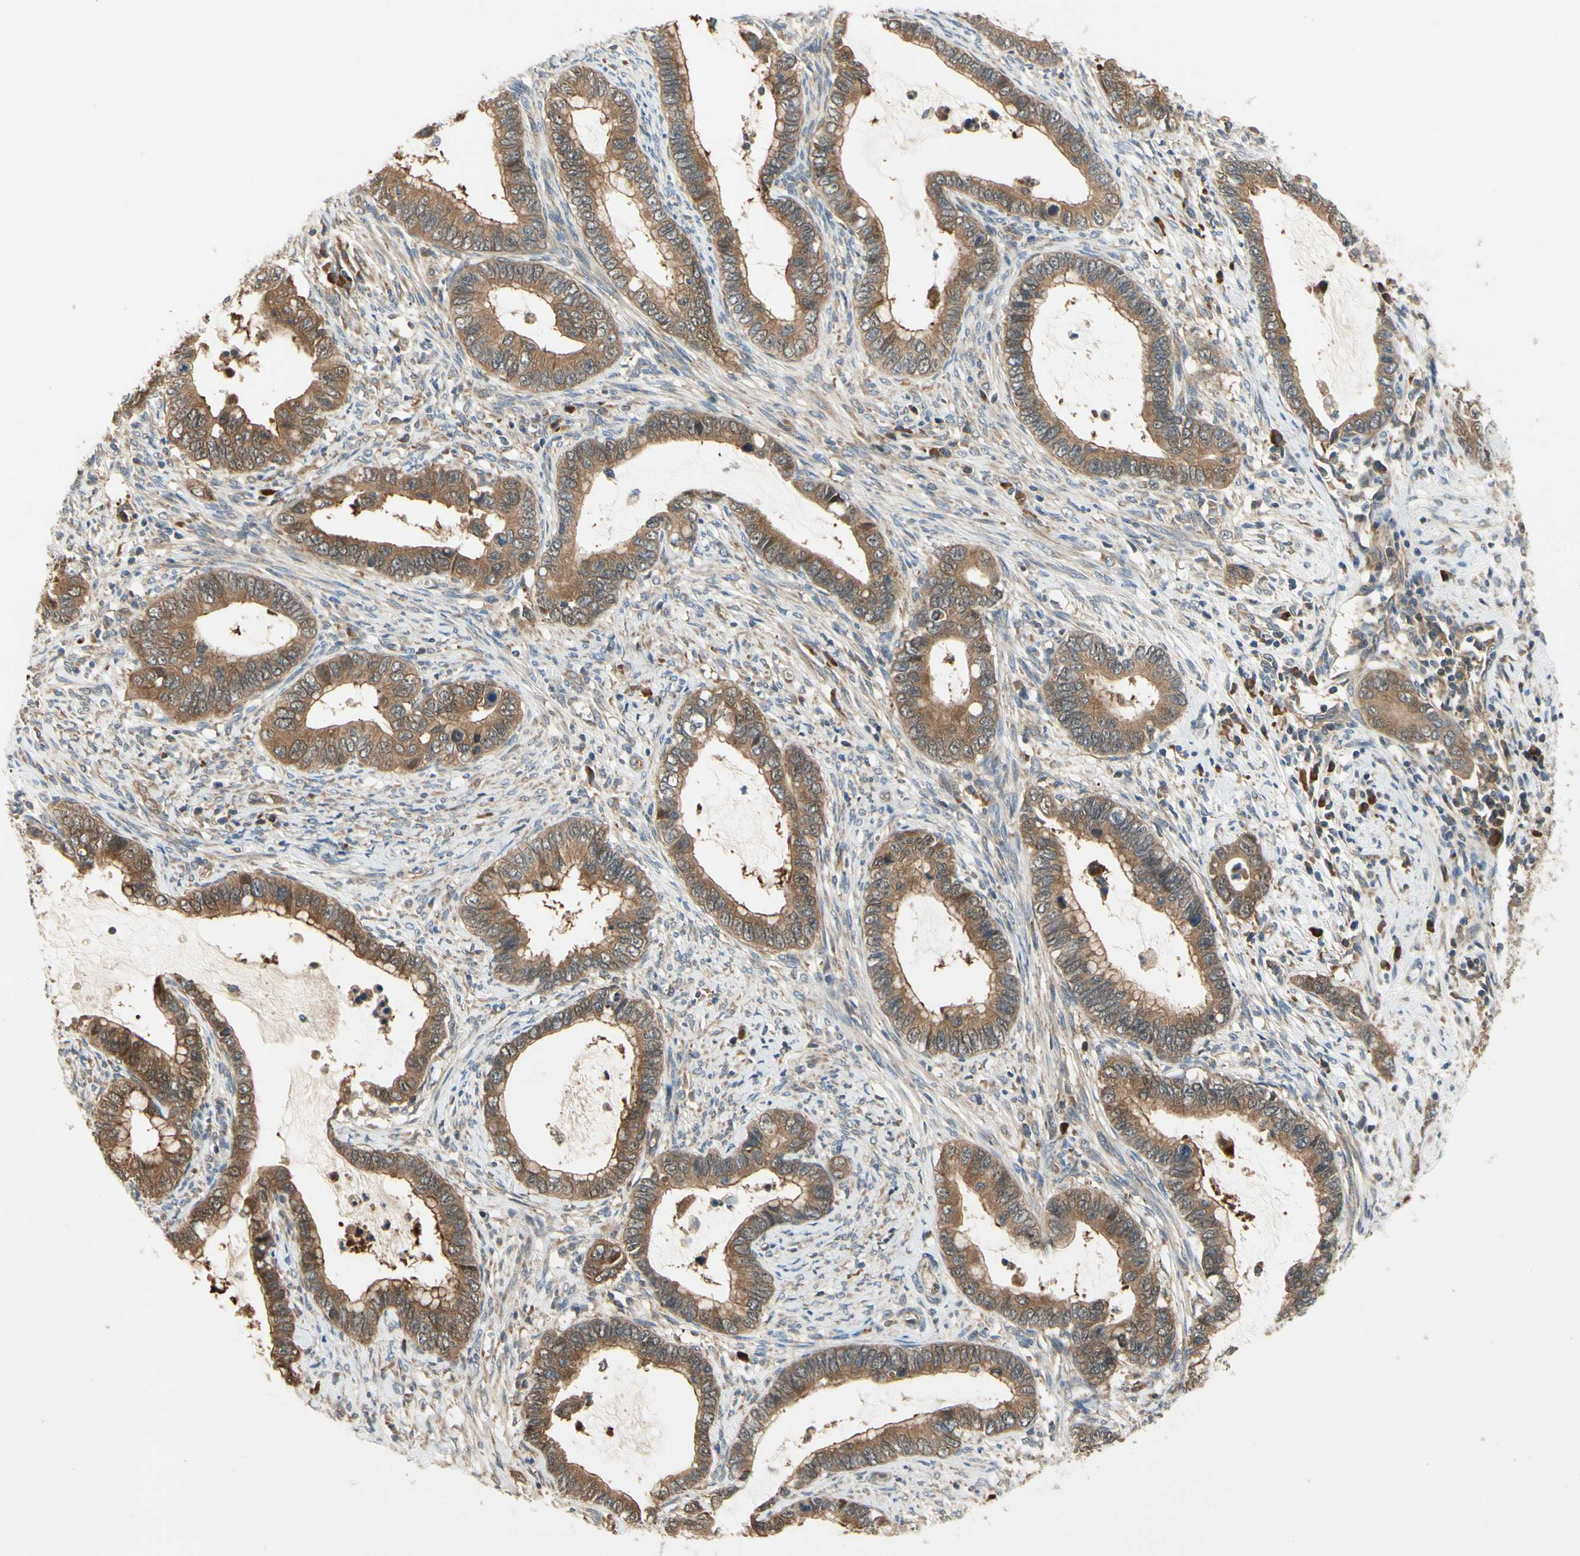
{"staining": {"intensity": "strong", "quantity": ">75%", "location": "cytoplasmic/membranous"}, "tissue": "cervical cancer", "cell_type": "Tumor cells", "image_type": "cancer", "snomed": [{"axis": "morphology", "description": "Adenocarcinoma, NOS"}, {"axis": "topography", "description": "Cervix"}], "caption": "The image shows a brown stain indicating the presence of a protein in the cytoplasmic/membranous of tumor cells in adenocarcinoma (cervical).", "gene": "TDRP", "patient": {"sex": "female", "age": 44}}